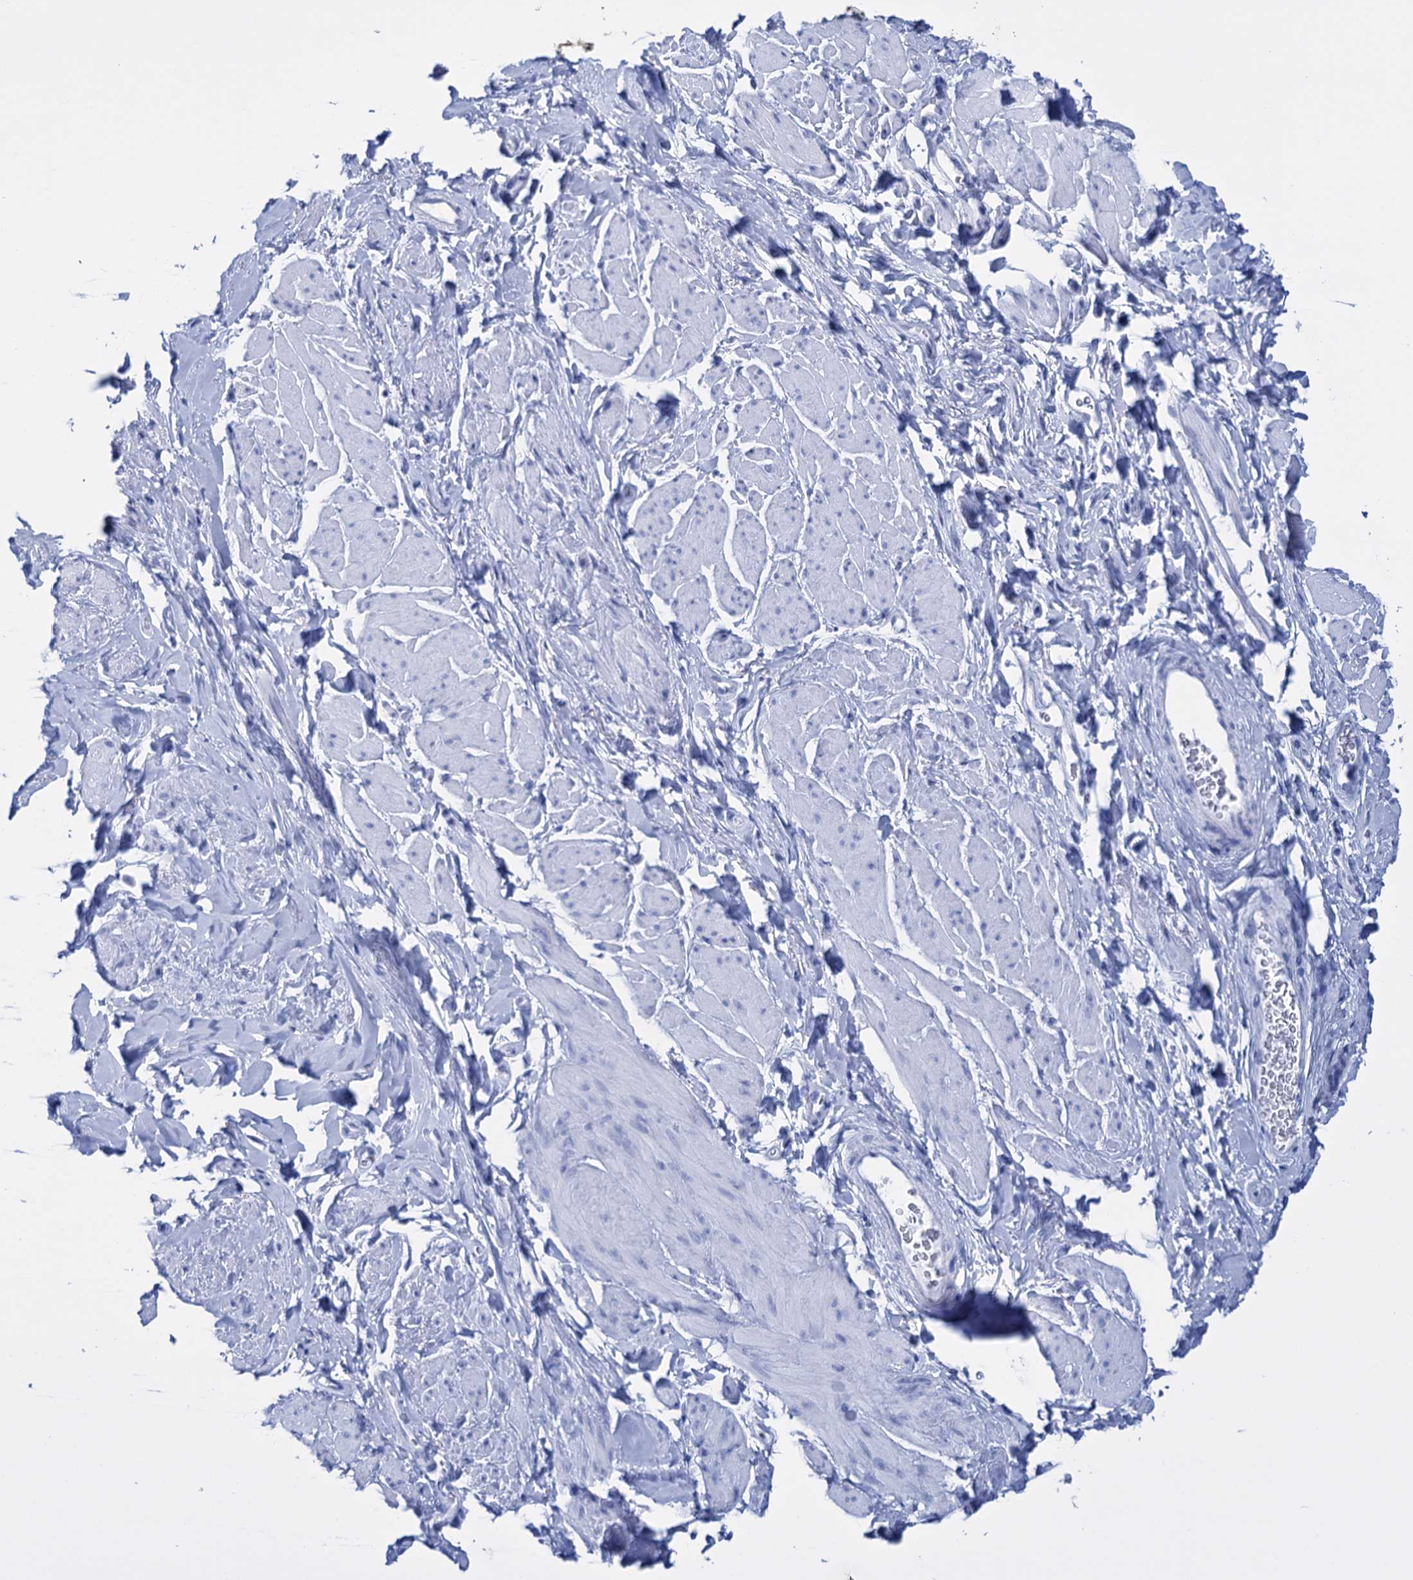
{"staining": {"intensity": "negative", "quantity": "none", "location": "none"}, "tissue": "smooth muscle", "cell_type": "Smooth muscle cells", "image_type": "normal", "snomed": [{"axis": "morphology", "description": "Normal tissue, NOS"}, {"axis": "topography", "description": "Smooth muscle"}, {"axis": "topography", "description": "Peripheral nerve tissue"}], "caption": "Smooth muscle stained for a protein using immunohistochemistry exhibits no staining smooth muscle cells.", "gene": "FBXW12", "patient": {"sex": "male", "age": 69}}